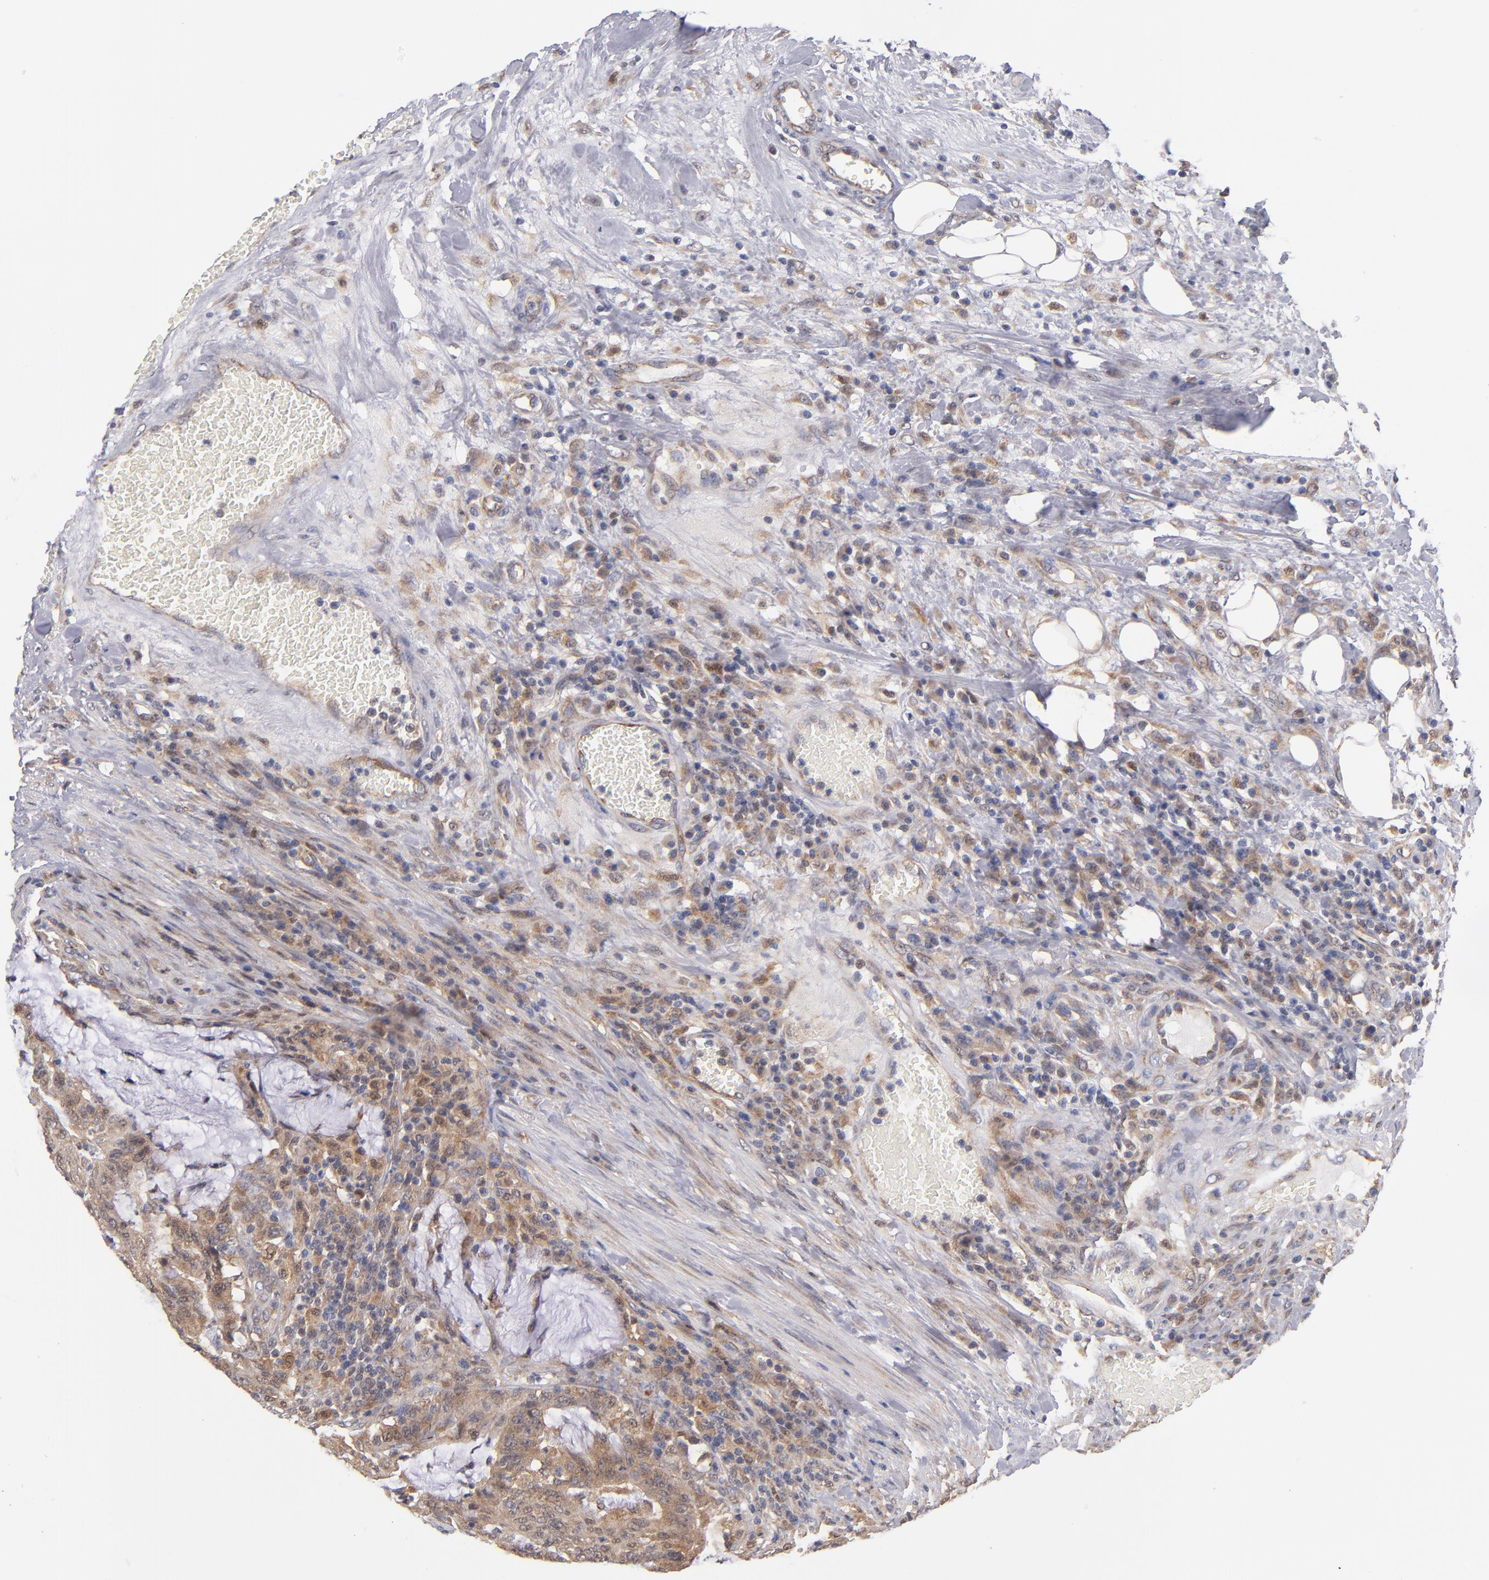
{"staining": {"intensity": "moderate", "quantity": ">75%", "location": "cytoplasmic/membranous"}, "tissue": "colorectal cancer", "cell_type": "Tumor cells", "image_type": "cancer", "snomed": [{"axis": "morphology", "description": "Adenocarcinoma, NOS"}, {"axis": "topography", "description": "Colon"}], "caption": "This histopathology image exhibits colorectal adenocarcinoma stained with IHC to label a protein in brown. The cytoplasmic/membranous of tumor cells show moderate positivity for the protein. Nuclei are counter-stained blue.", "gene": "GMFG", "patient": {"sex": "male", "age": 54}}